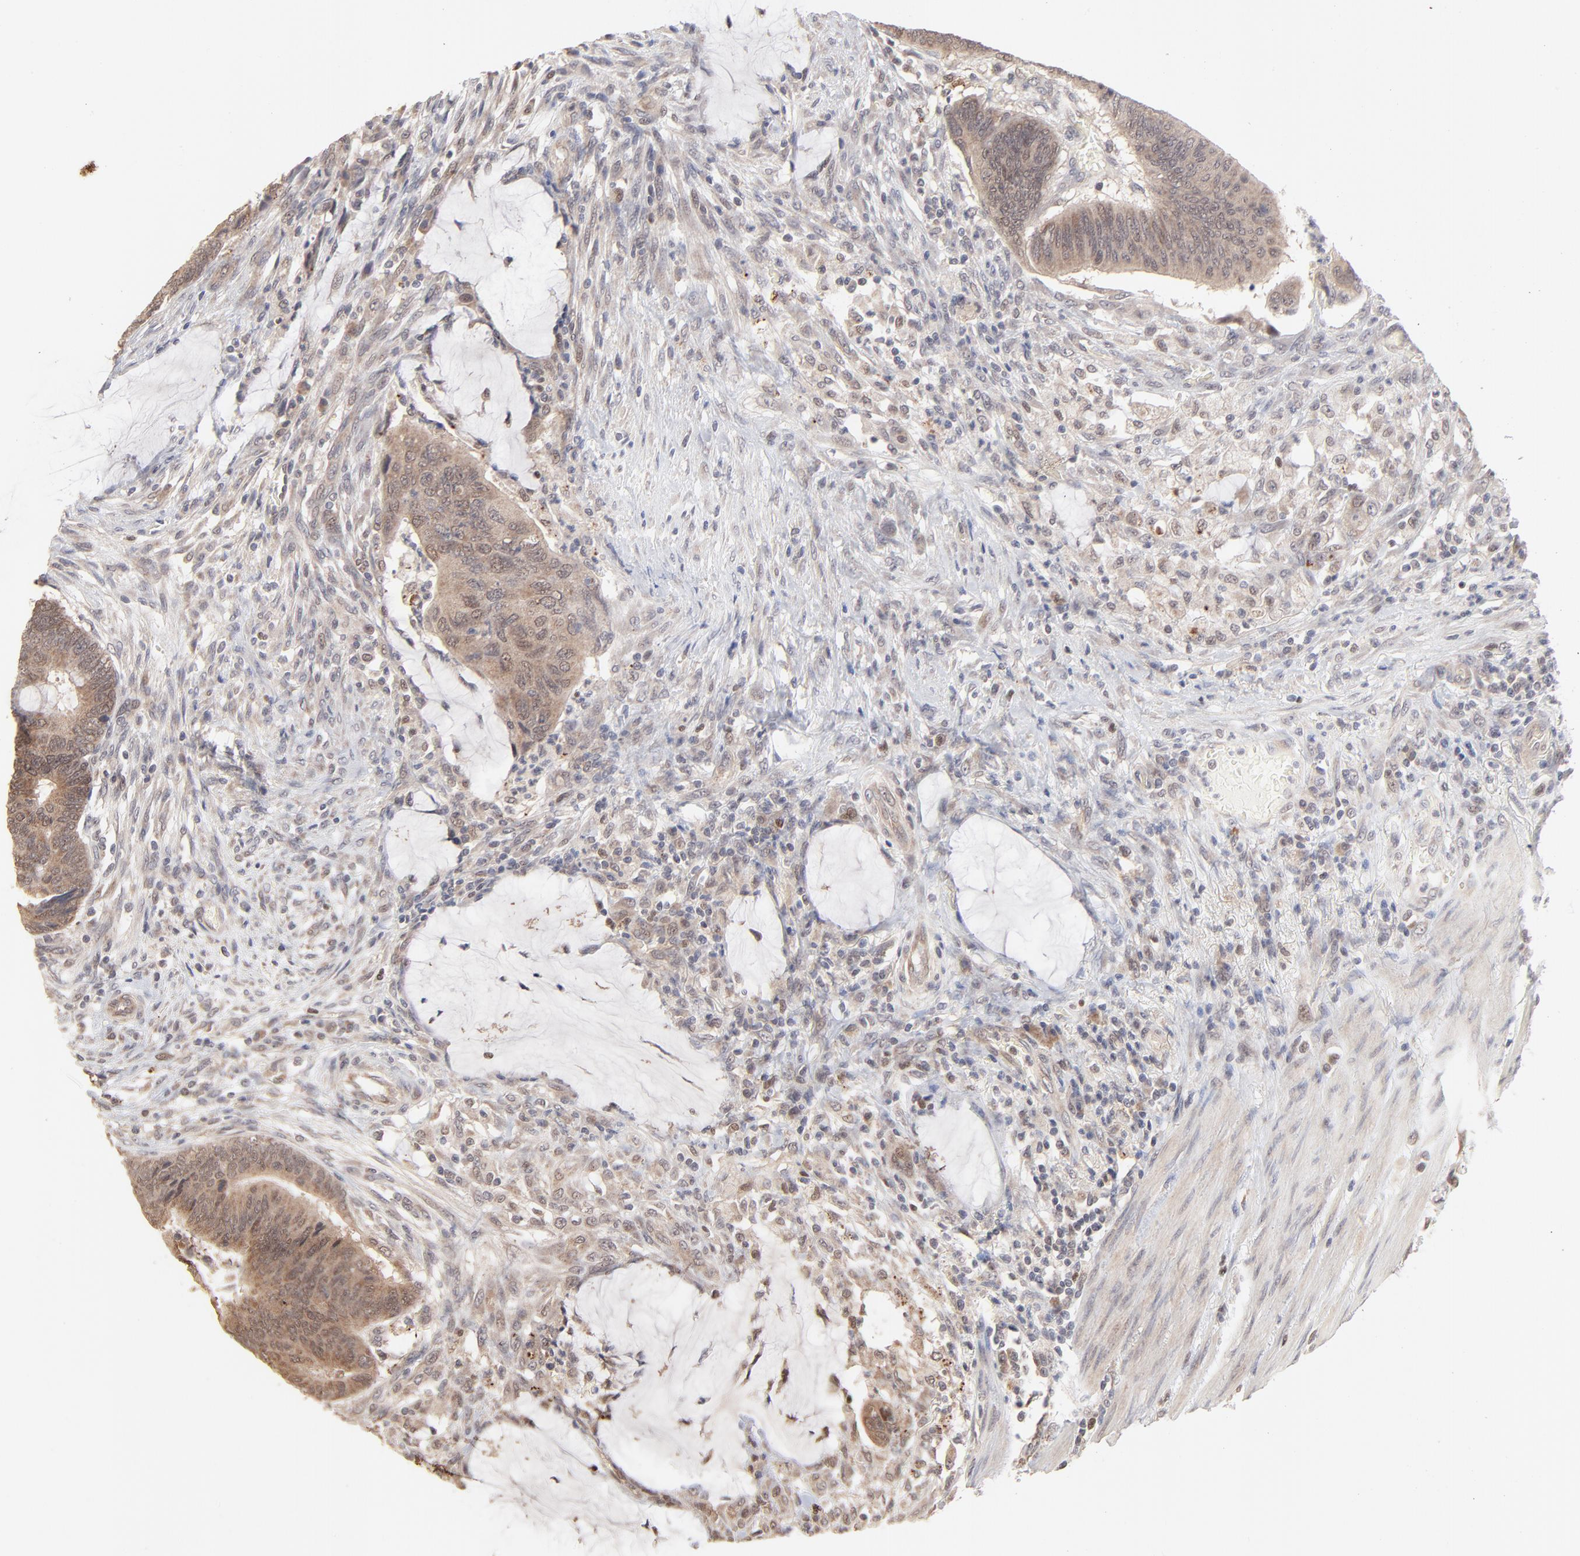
{"staining": {"intensity": "moderate", "quantity": "25%-75%", "location": "cytoplasmic/membranous,nuclear"}, "tissue": "colorectal cancer", "cell_type": "Tumor cells", "image_type": "cancer", "snomed": [{"axis": "morphology", "description": "Normal tissue, NOS"}, {"axis": "morphology", "description": "Adenocarcinoma, NOS"}, {"axis": "topography", "description": "Rectum"}], "caption": "A micrograph of human colorectal adenocarcinoma stained for a protein demonstrates moderate cytoplasmic/membranous and nuclear brown staining in tumor cells.", "gene": "MSL2", "patient": {"sex": "male", "age": 92}}